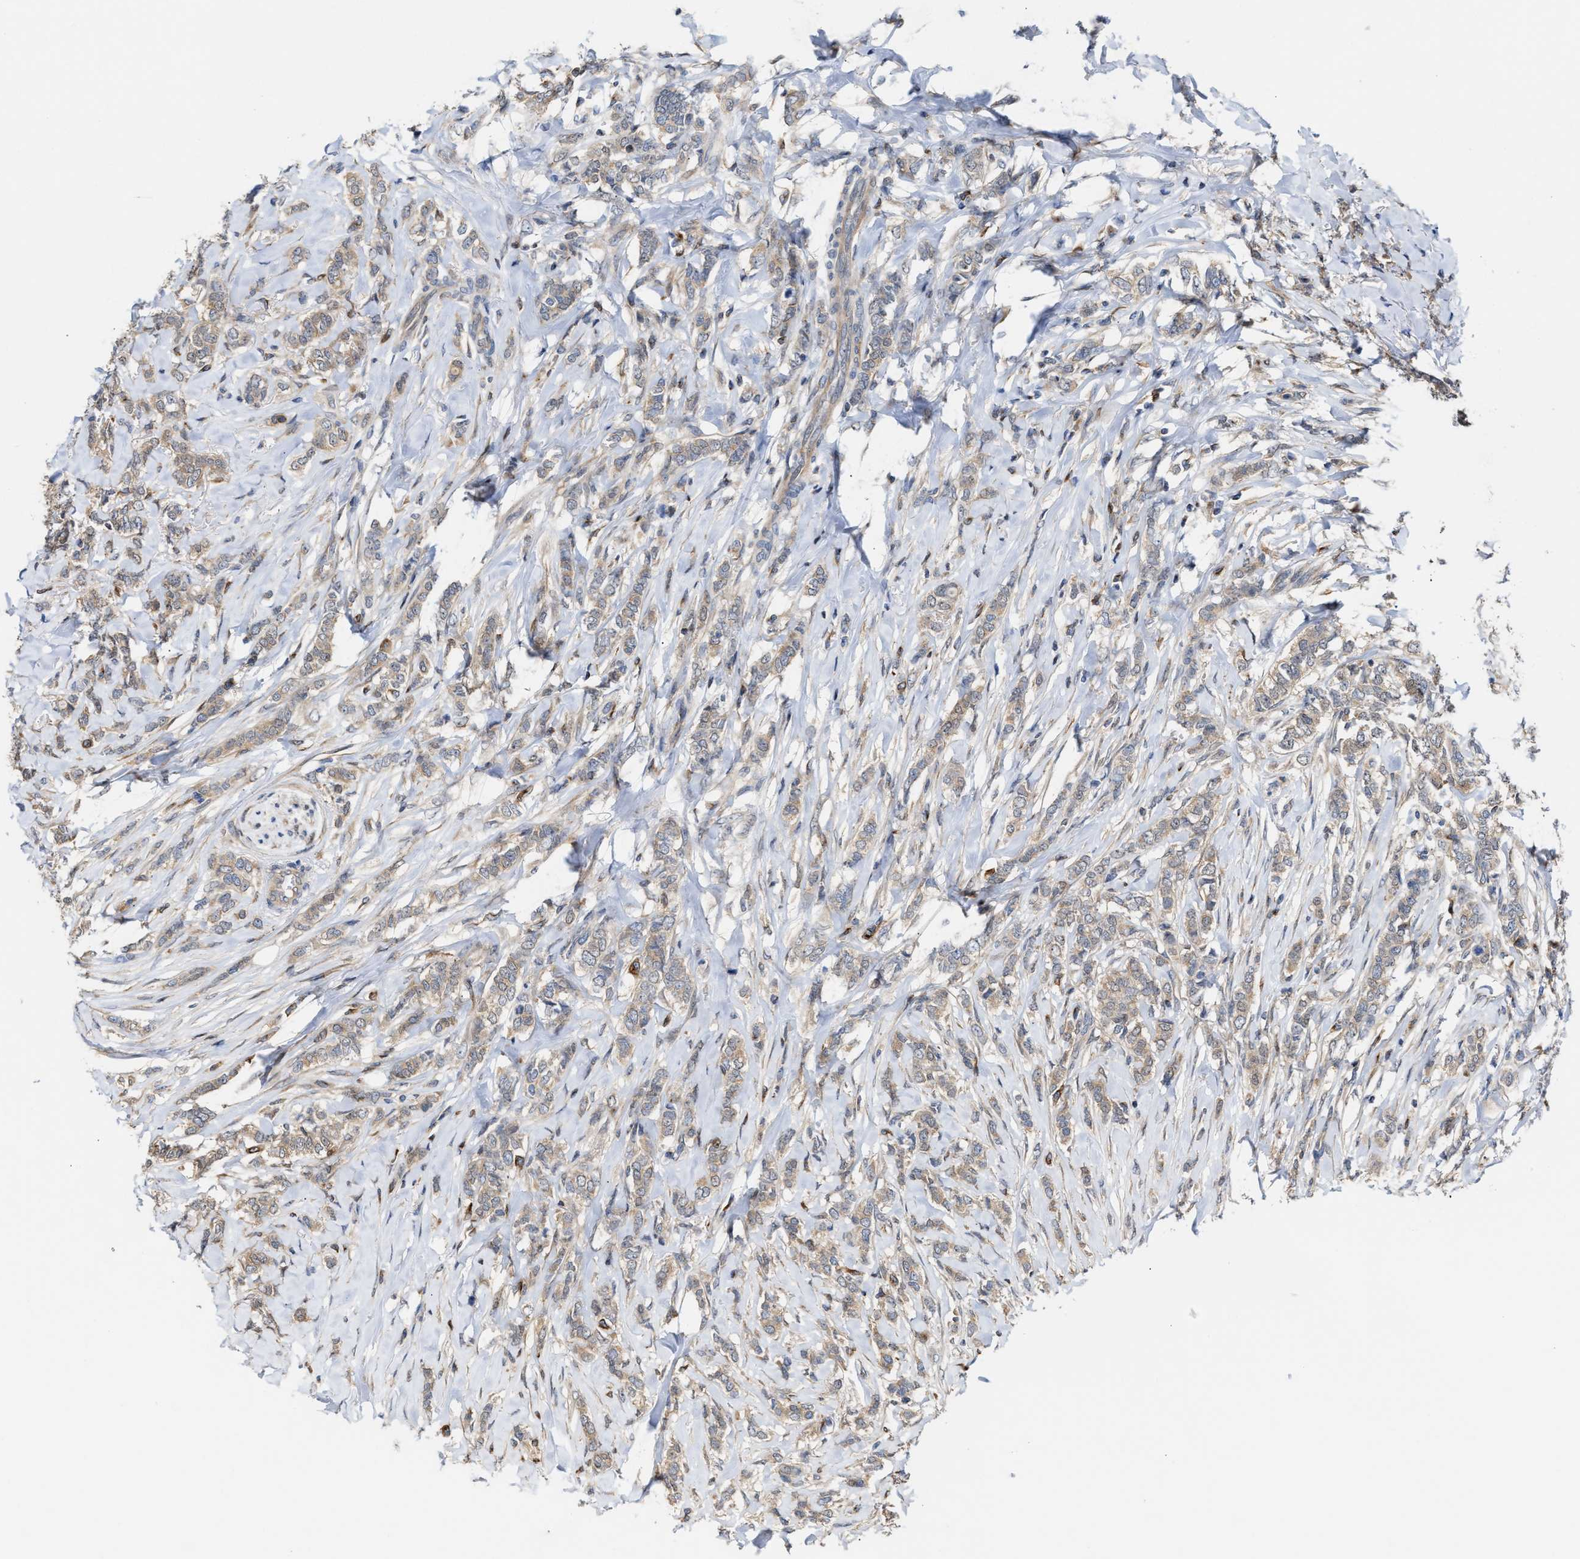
{"staining": {"intensity": "weak", "quantity": "25%-75%", "location": "cytoplasmic/membranous"}, "tissue": "breast cancer", "cell_type": "Tumor cells", "image_type": "cancer", "snomed": [{"axis": "morphology", "description": "Lobular carcinoma"}, {"axis": "topography", "description": "Skin"}, {"axis": "topography", "description": "Breast"}], "caption": "A brown stain highlights weak cytoplasmic/membranous positivity of a protein in lobular carcinoma (breast) tumor cells.", "gene": "BBLN", "patient": {"sex": "female", "age": 46}}